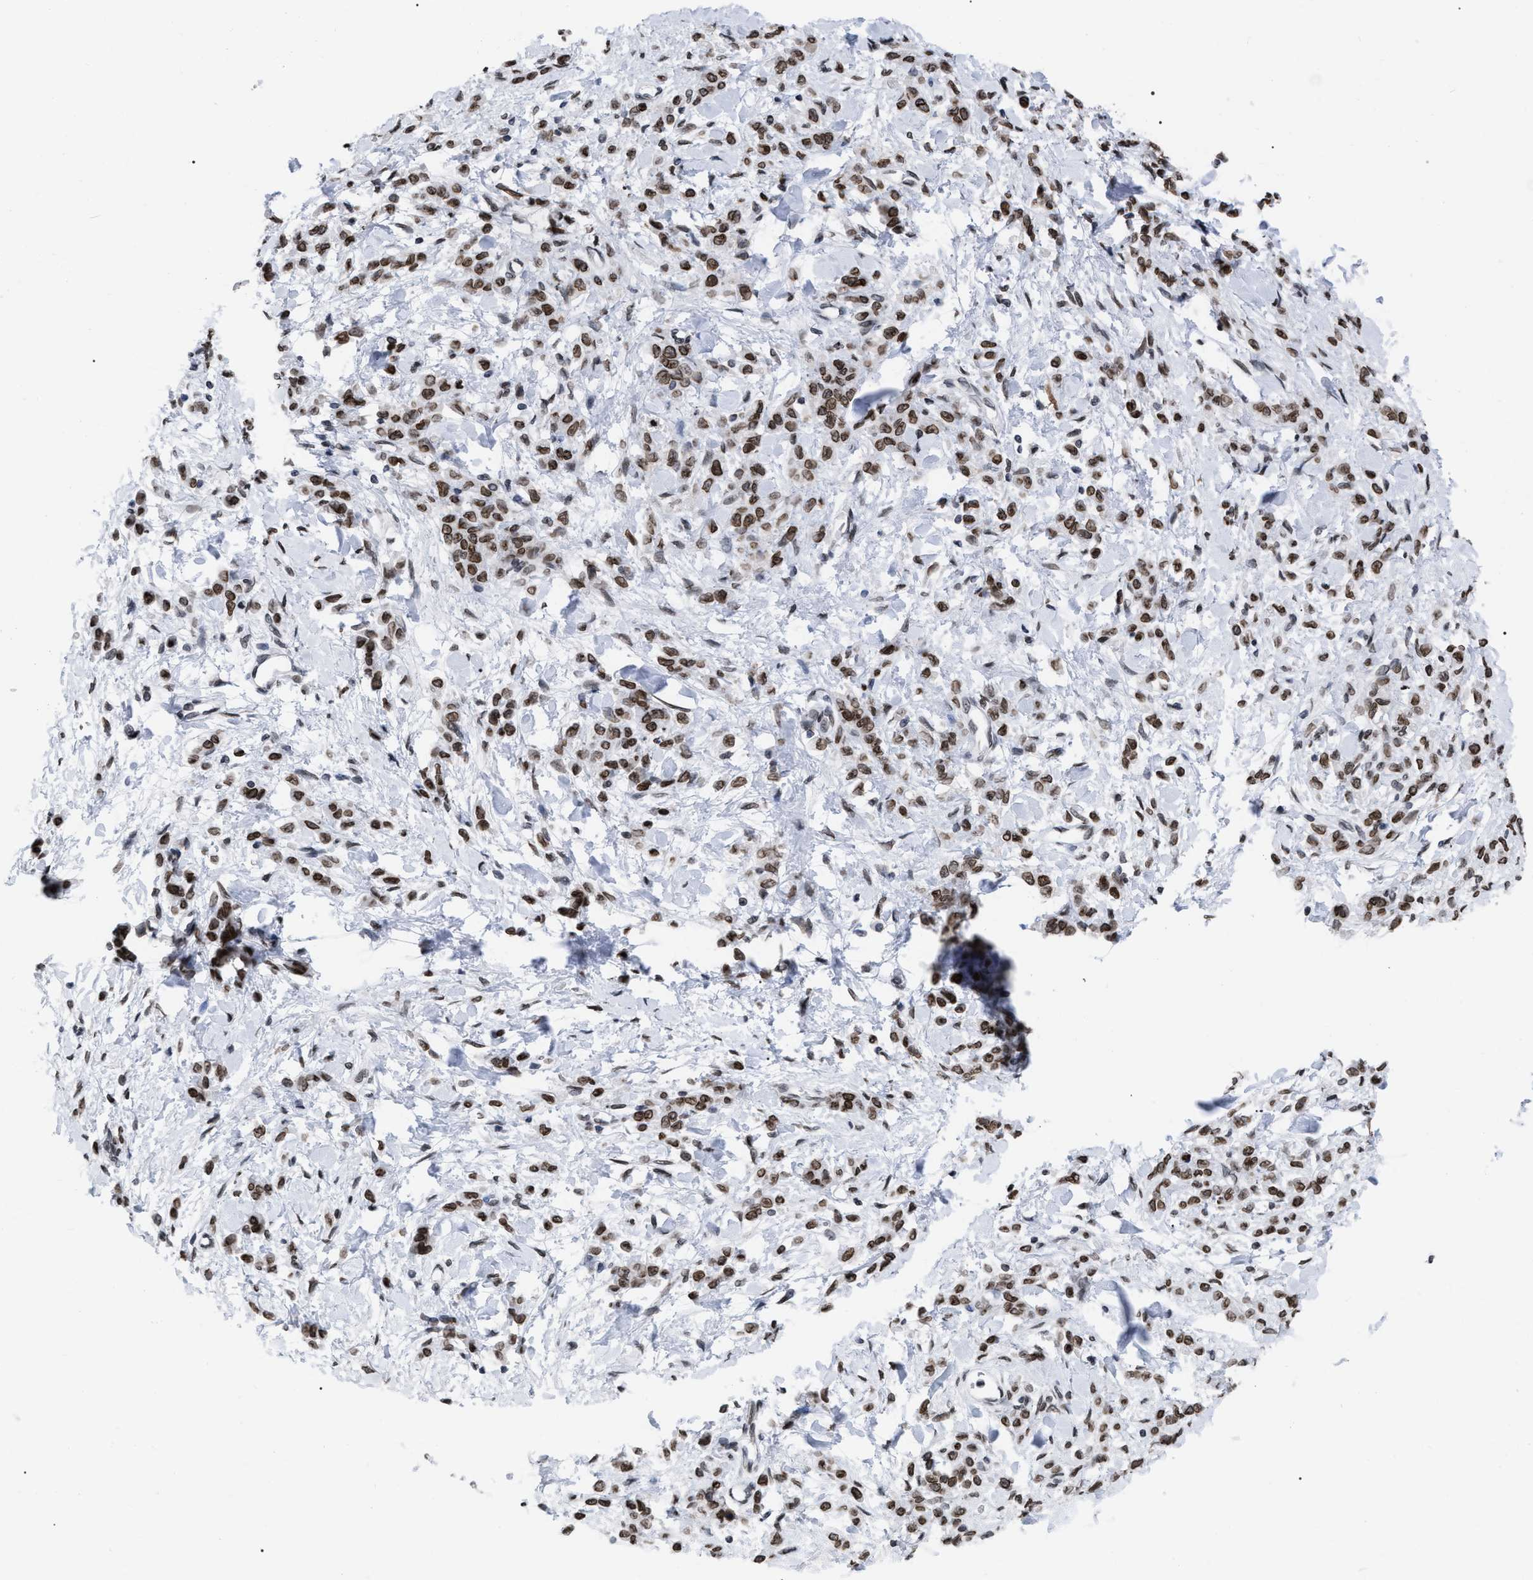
{"staining": {"intensity": "moderate", "quantity": ">75%", "location": "nuclear"}, "tissue": "stomach cancer", "cell_type": "Tumor cells", "image_type": "cancer", "snomed": [{"axis": "morphology", "description": "Normal tissue, NOS"}, {"axis": "morphology", "description": "Adenocarcinoma, NOS"}, {"axis": "topography", "description": "Stomach"}], "caption": "Immunohistochemistry of human adenocarcinoma (stomach) reveals medium levels of moderate nuclear staining in about >75% of tumor cells.", "gene": "TPR", "patient": {"sex": "male", "age": 82}}